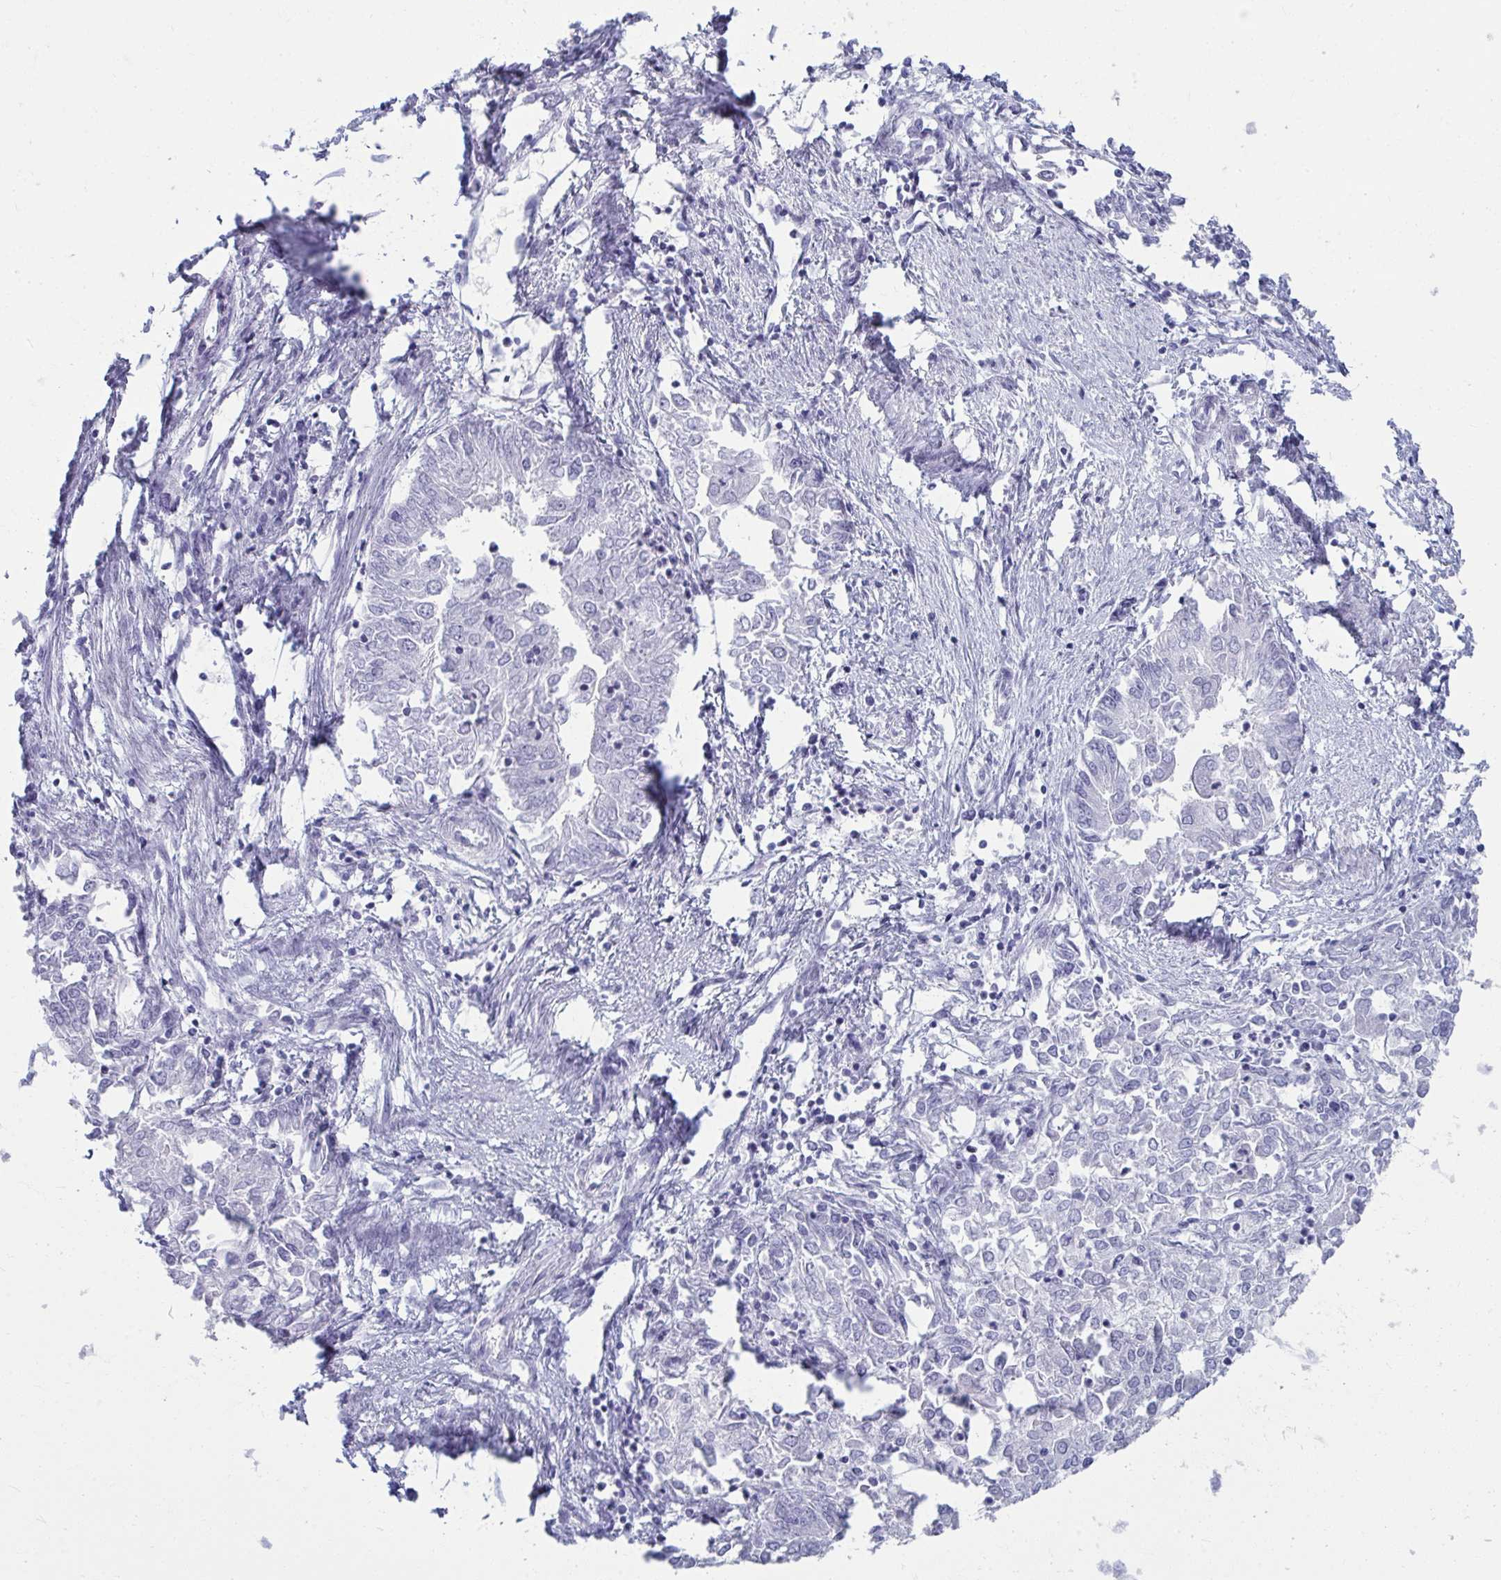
{"staining": {"intensity": "negative", "quantity": "none", "location": "none"}, "tissue": "endometrial cancer", "cell_type": "Tumor cells", "image_type": "cancer", "snomed": [{"axis": "morphology", "description": "Adenocarcinoma, NOS"}, {"axis": "topography", "description": "Endometrium"}], "caption": "Tumor cells show no significant staining in endometrial cancer (adenocarcinoma).", "gene": "QDPR", "patient": {"sex": "female", "age": 57}}